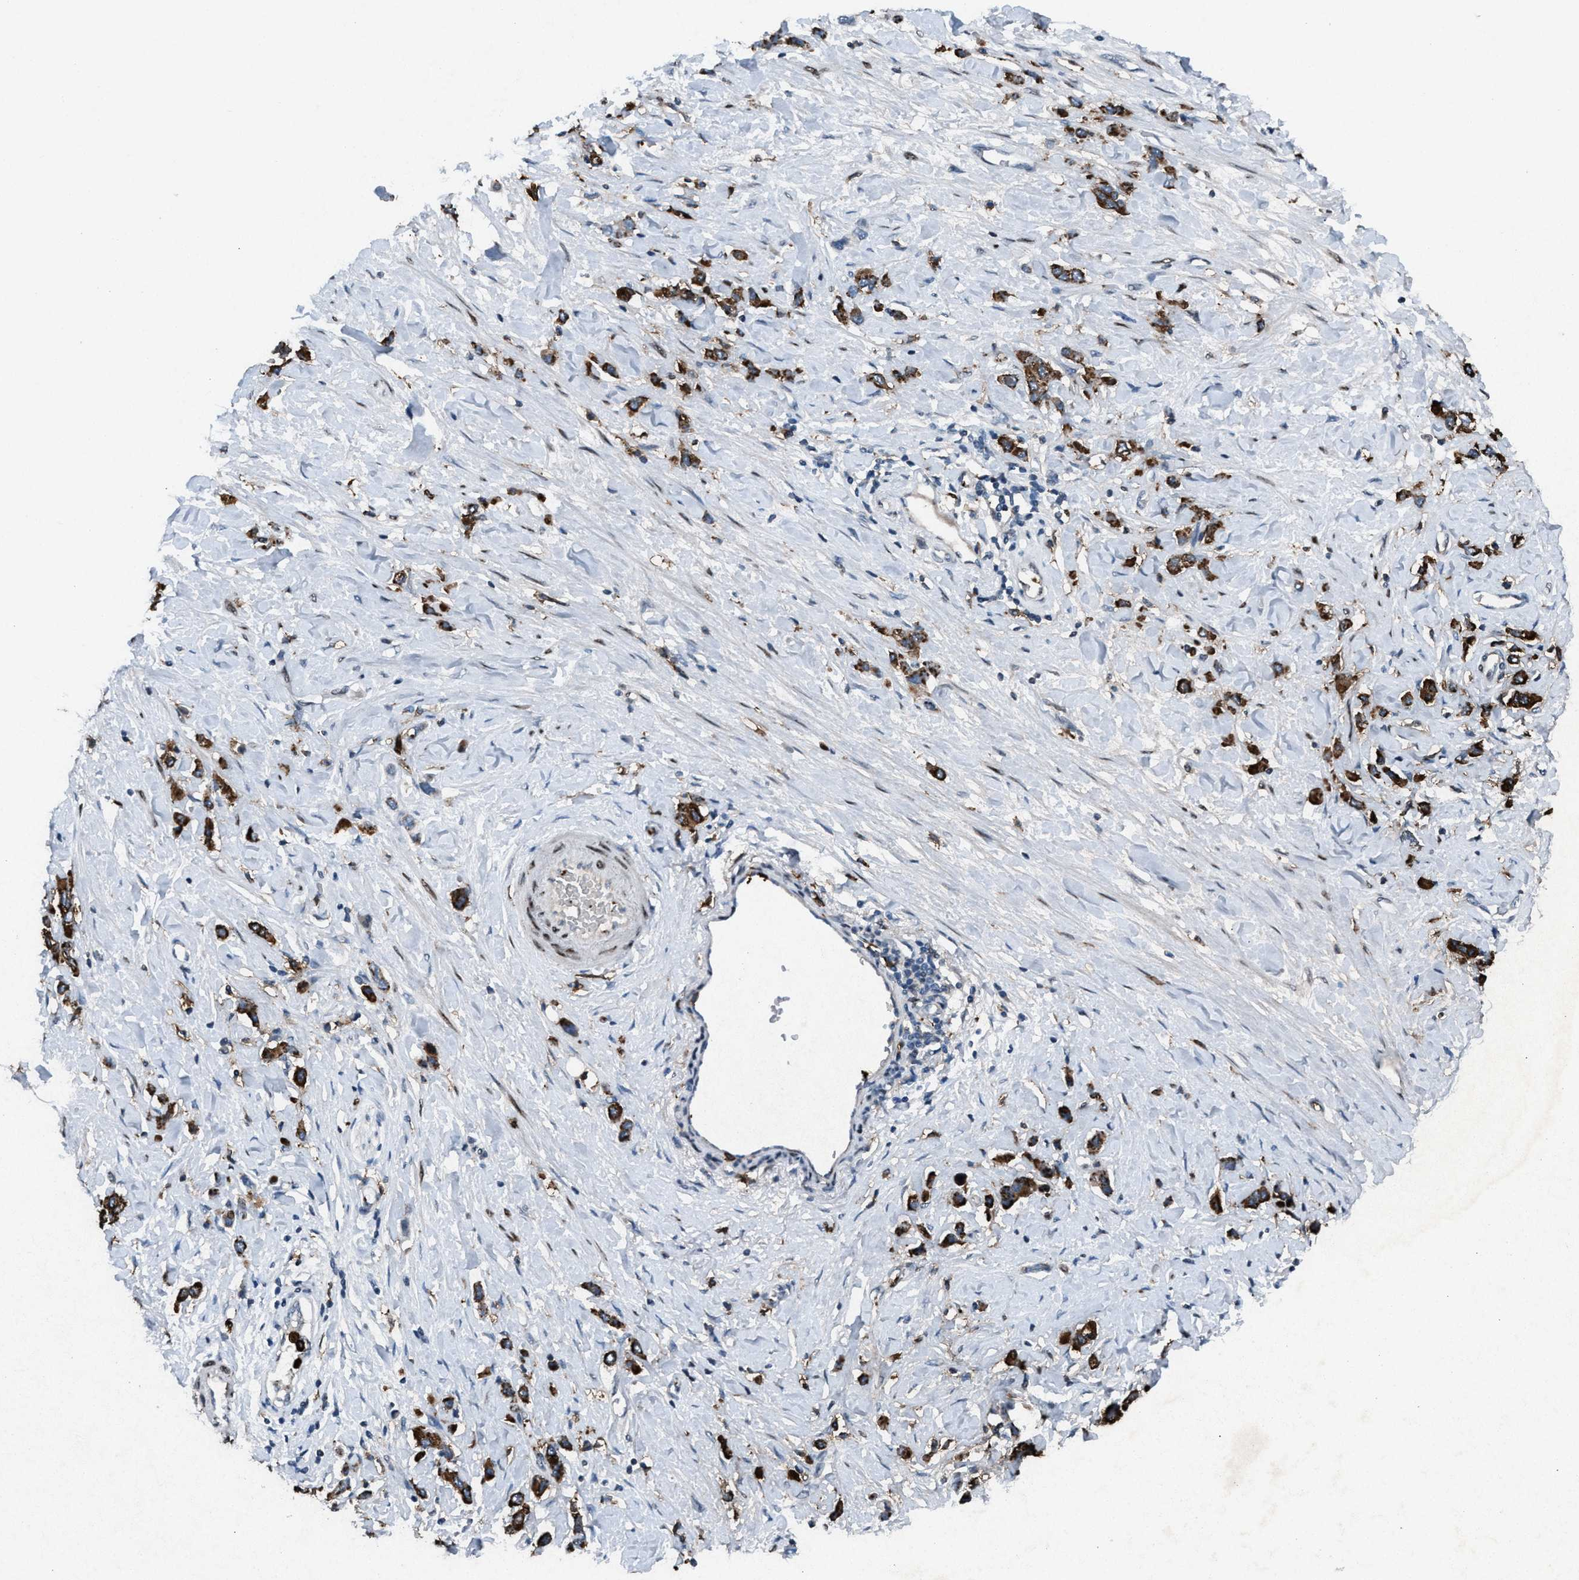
{"staining": {"intensity": "strong", "quantity": ">75%", "location": "cytoplasmic/membranous"}, "tissue": "stomach cancer", "cell_type": "Tumor cells", "image_type": "cancer", "snomed": [{"axis": "morphology", "description": "Adenocarcinoma, NOS"}, {"axis": "topography", "description": "Stomach"}], "caption": "IHC histopathology image of human adenocarcinoma (stomach) stained for a protein (brown), which exhibits high levels of strong cytoplasmic/membranous positivity in approximately >75% of tumor cells.", "gene": "FCER1G", "patient": {"sex": "female", "age": 65}}